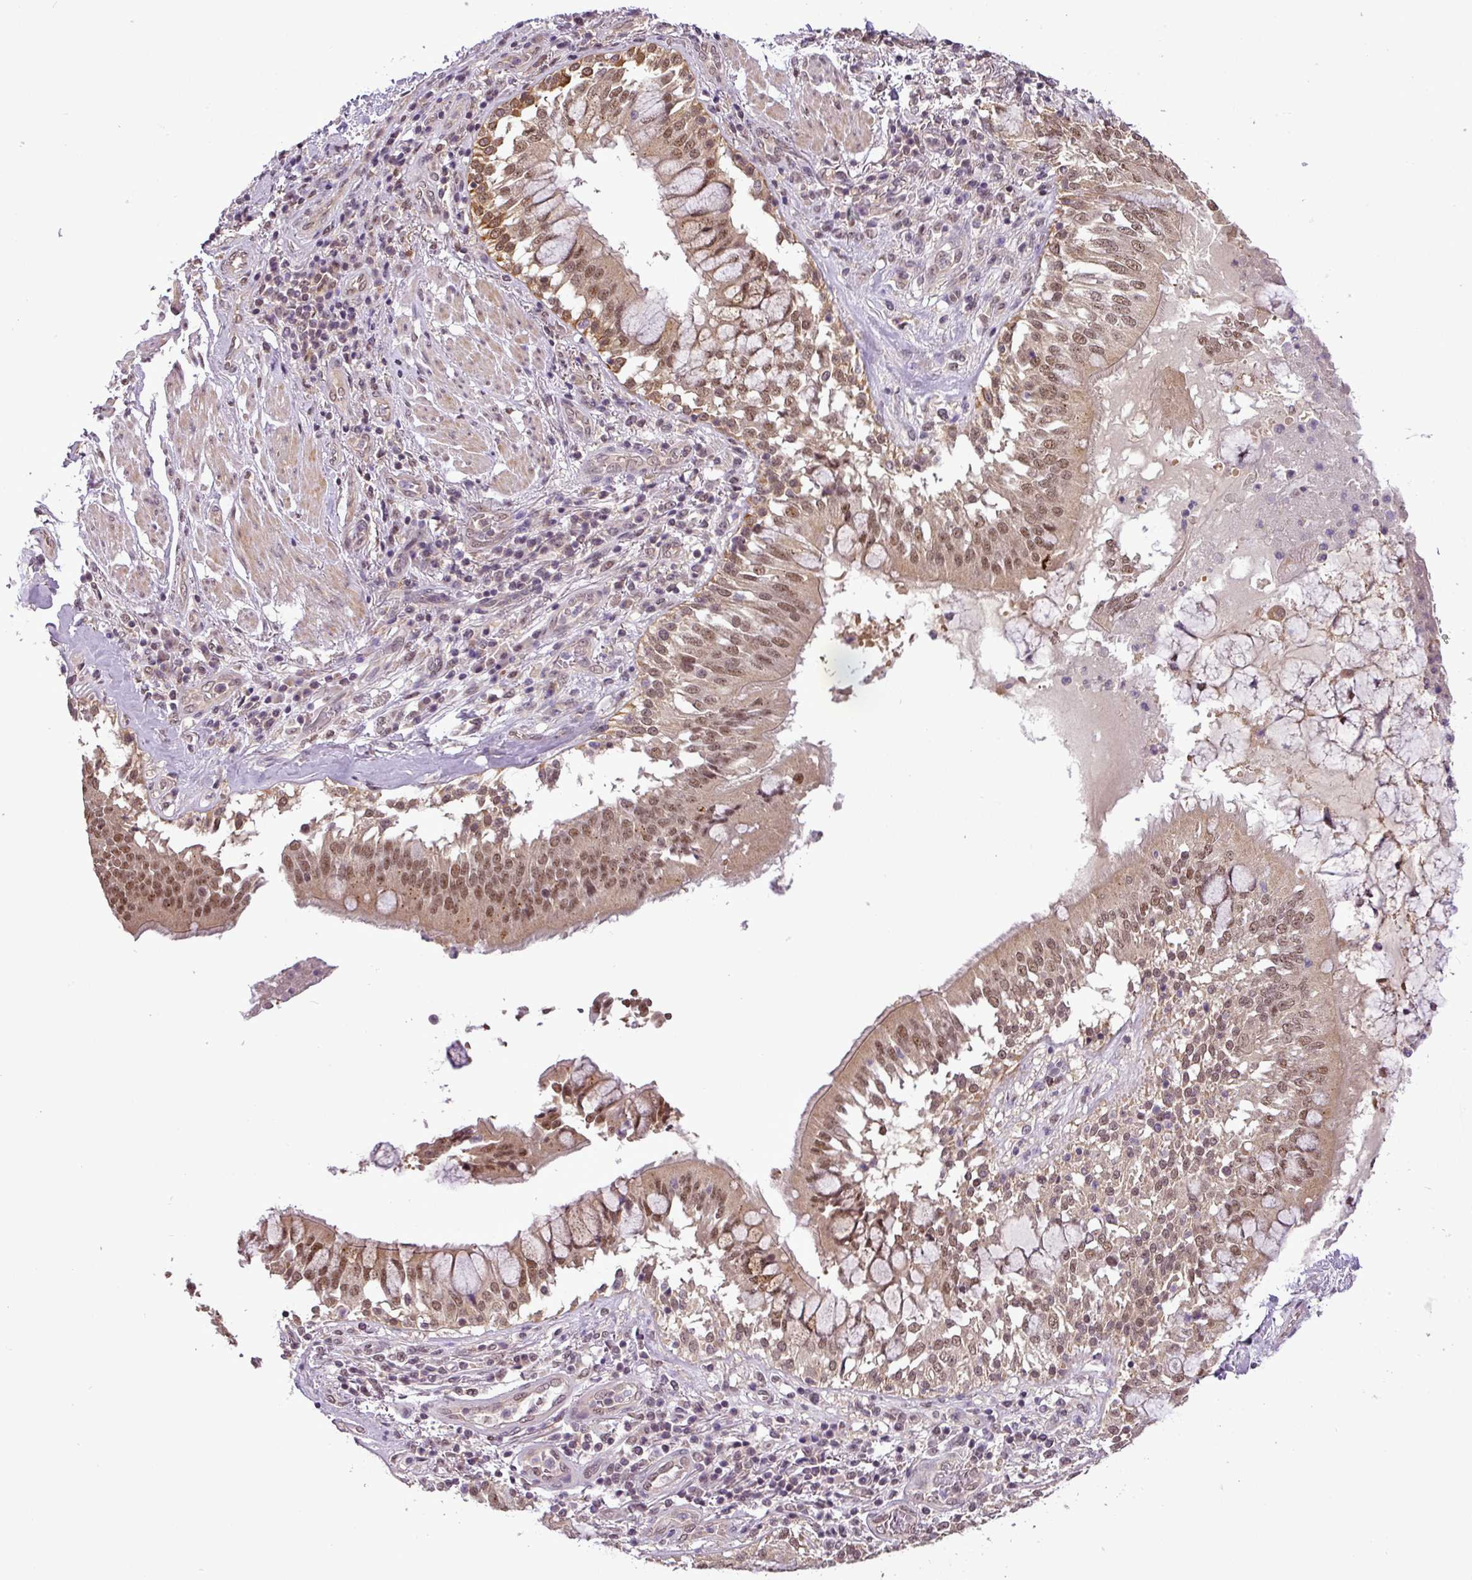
{"staining": {"intensity": "negative", "quantity": "none", "location": "none"}, "tissue": "adipose tissue", "cell_type": "Adipocytes", "image_type": "normal", "snomed": [{"axis": "morphology", "description": "Normal tissue, NOS"}, {"axis": "morphology", "description": "Squamous cell carcinoma, NOS"}, {"axis": "topography", "description": "Bronchus"}, {"axis": "topography", "description": "Lung"}], "caption": "Protein analysis of unremarkable adipose tissue demonstrates no significant positivity in adipocytes. (Brightfield microscopy of DAB immunohistochemistry (IHC) at high magnification).", "gene": "MFHAS1", "patient": {"sex": "male", "age": 64}}